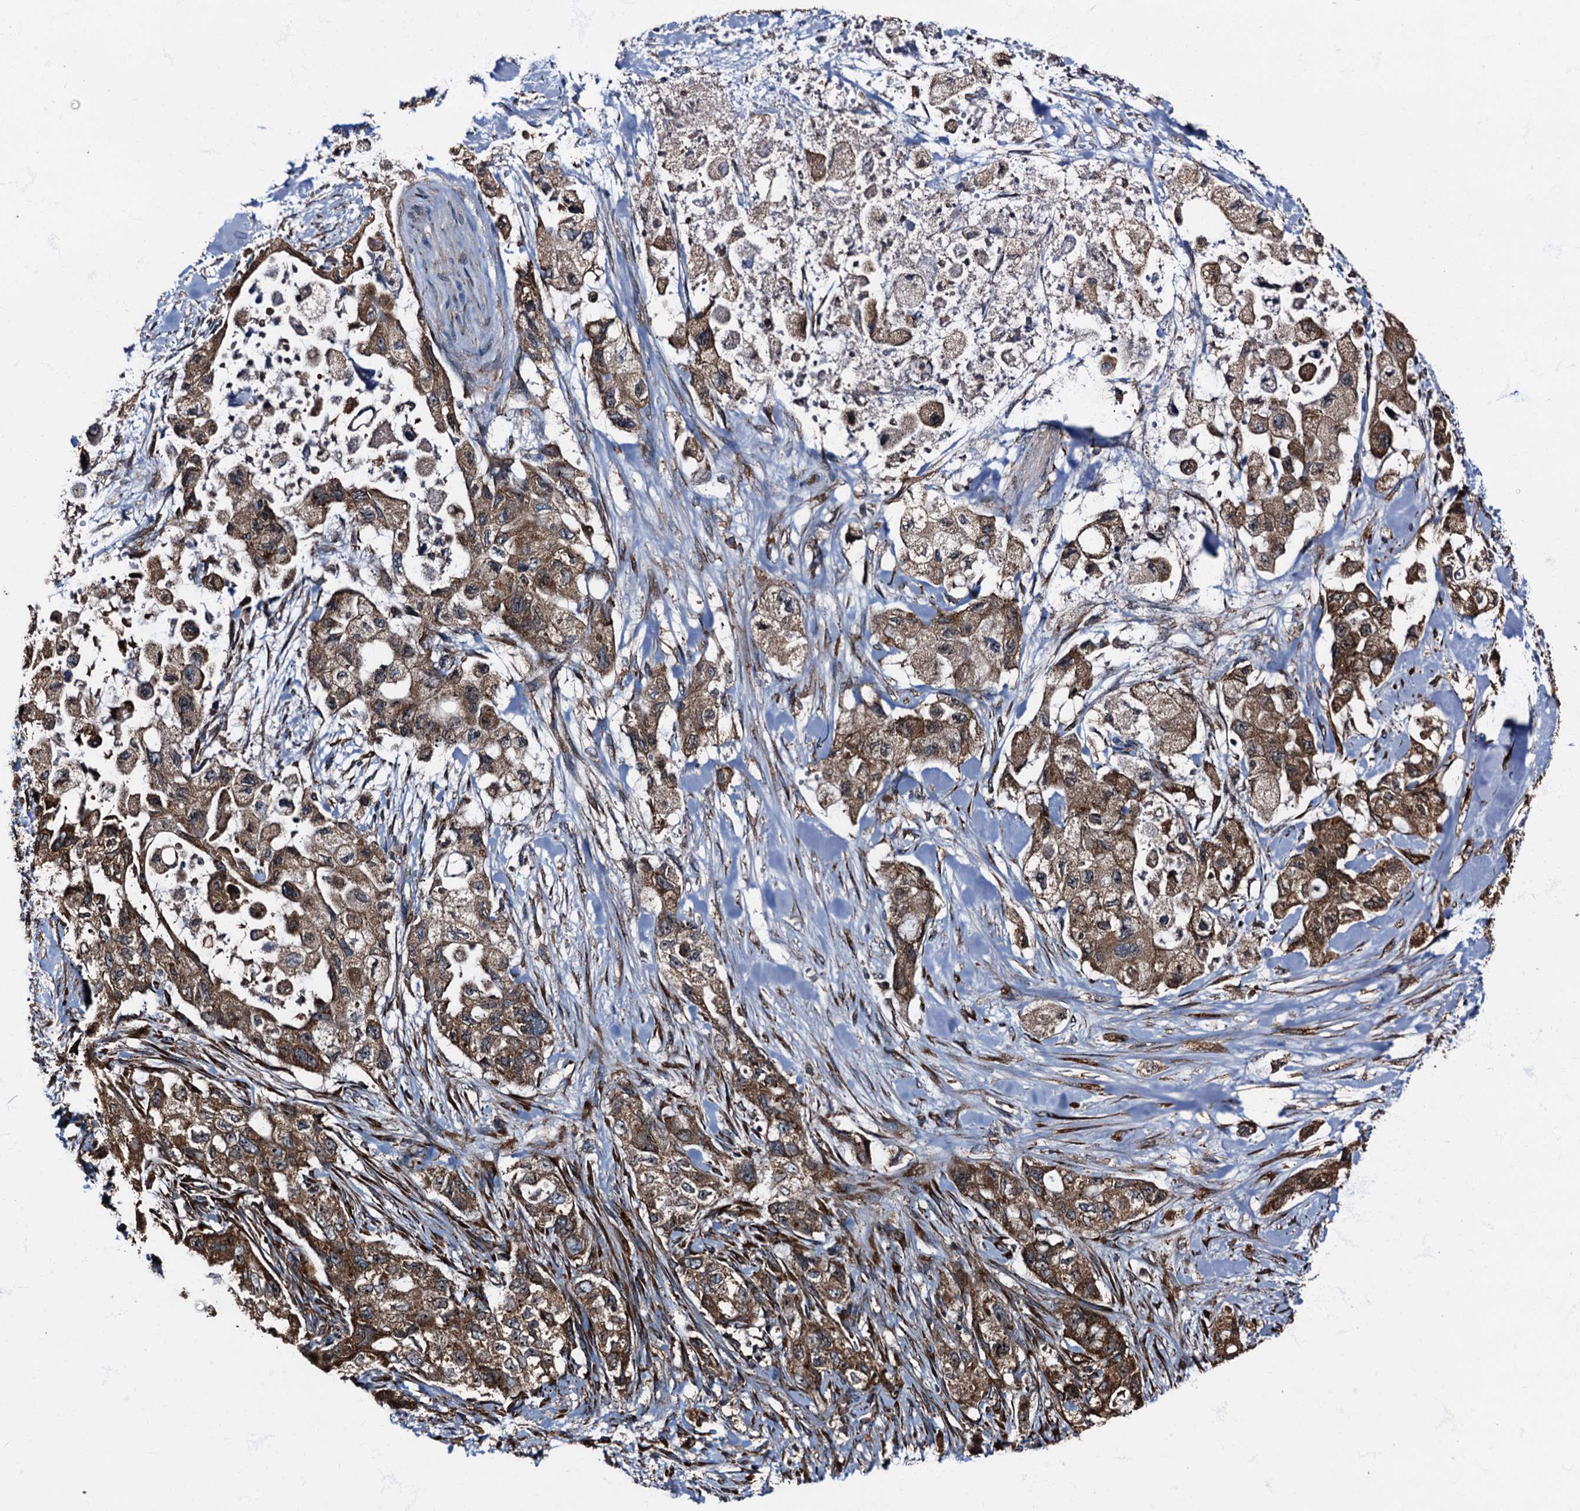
{"staining": {"intensity": "moderate", "quantity": ">75%", "location": "cytoplasmic/membranous"}, "tissue": "pancreatic cancer", "cell_type": "Tumor cells", "image_type": "cancer", "snomed": [{"axis": "morphology", "description": "Adenocarcinoma, NOS"}, {"axis": "topography", "description": "Pancreas"}], "caption": "IHC of pancreatic cancer demonstrates medium levels of moderate cytoplasmic/membranous staining in approximately >75% of tumor cells. (DAB (3,3'-diaminobenzidine) IHC, brown staining for protein, blue staining for nuclei).", "gene": "ATP2C1", "patient": {"sex": "female", "age": 73}}